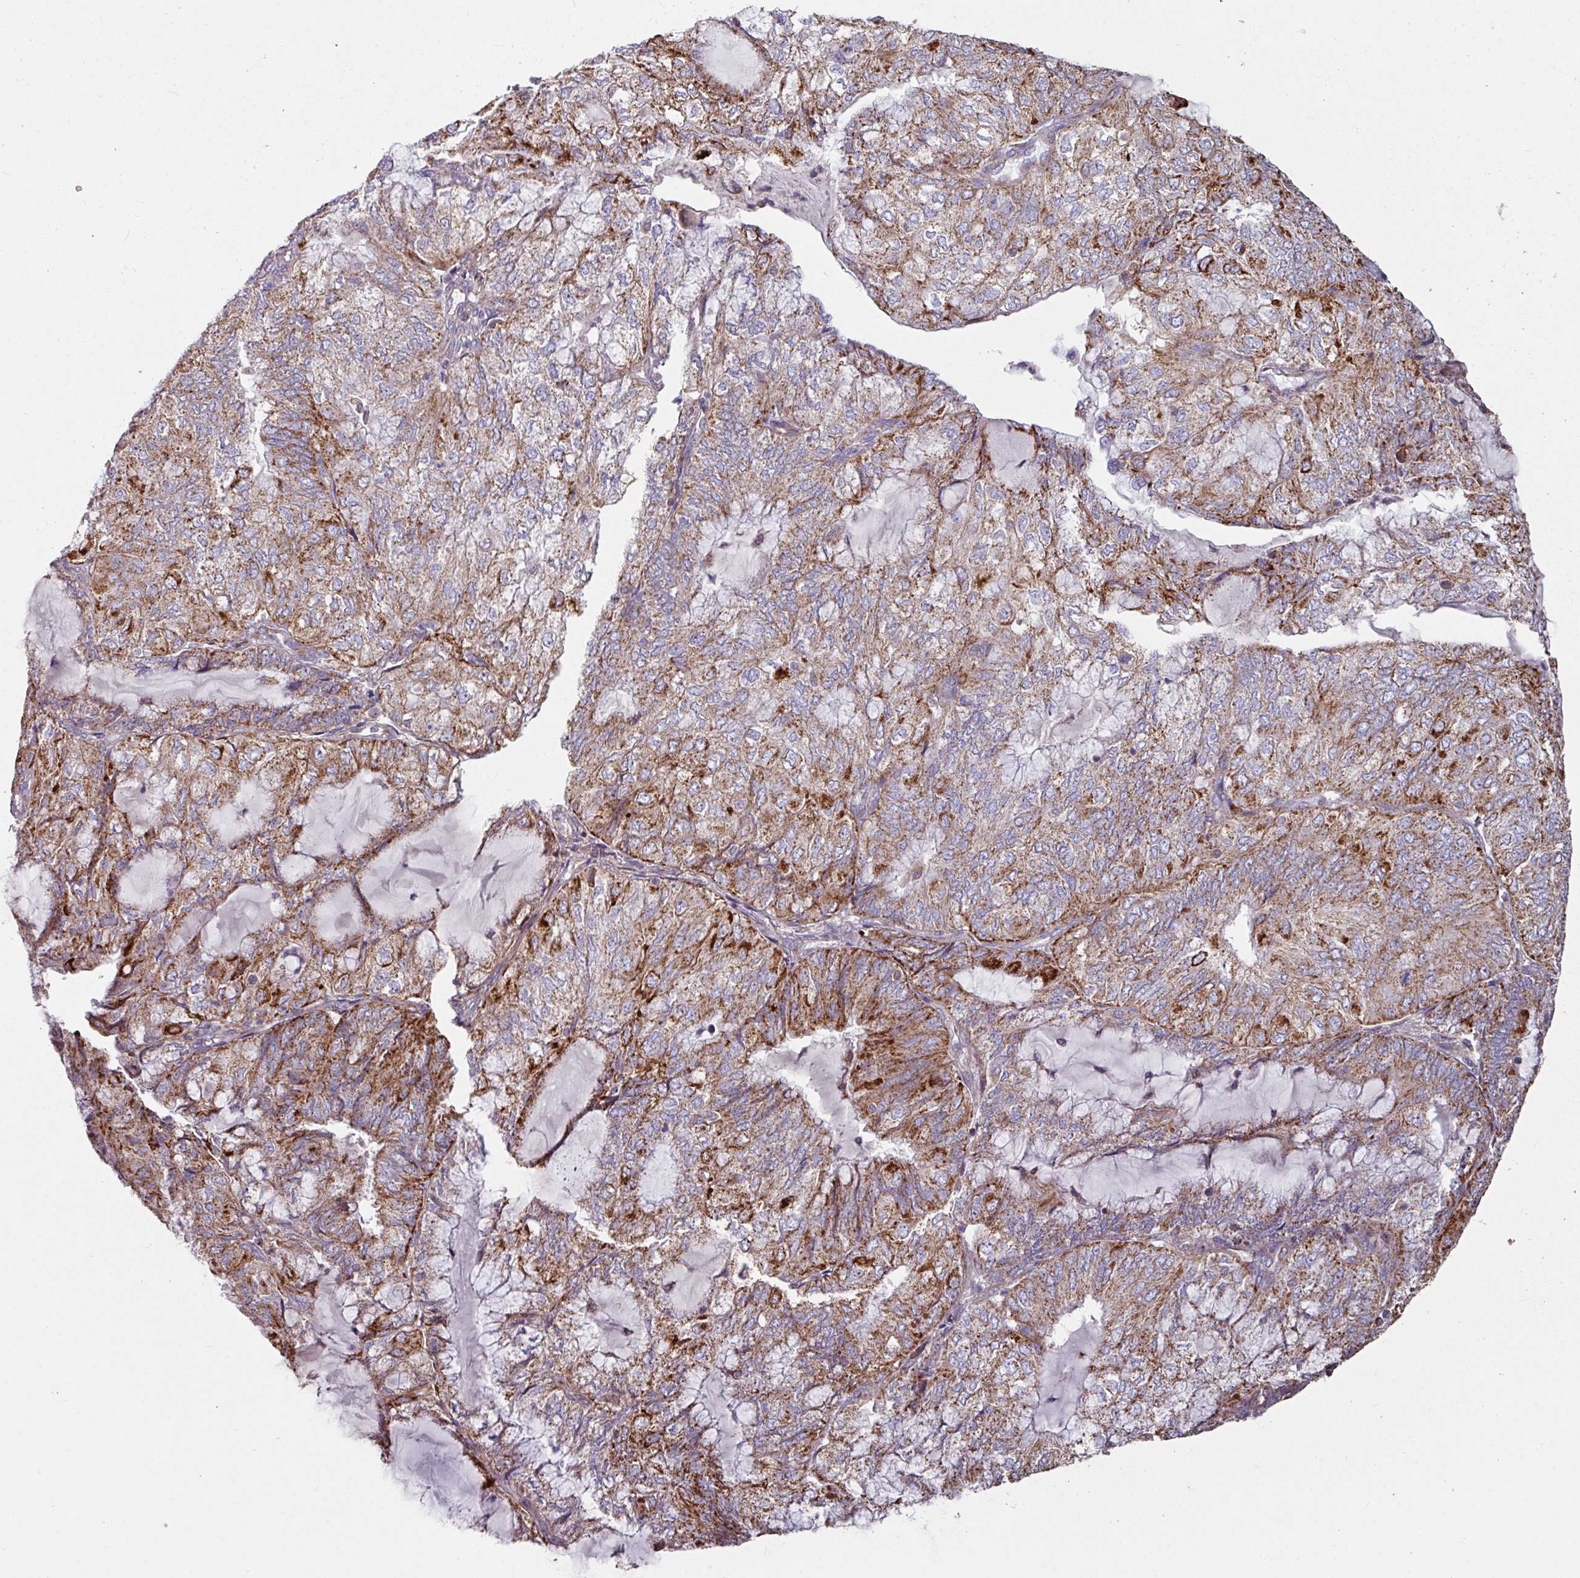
{"staining": {"intensity": "strong", "quantity": "25%-75%", "location": "cytoplasmic/membranous"}, "tissue": "endometrial cancer", "cell_type": "Tumor cells", "image_type": "cancer", "snomed": [{"axis": "morphology", "description": "Adenocarcinoma, NOS"}, {"axis": "topography", "description": "Endometrium"}], "caption": "Protein staining displays strong cytoplasmic/membranous positivity in about 25%-75% of tumor cells in endometrial adenocarcinoma.", "gene": "OR2D3", "patient": {"sex": "female", "age": 81}}